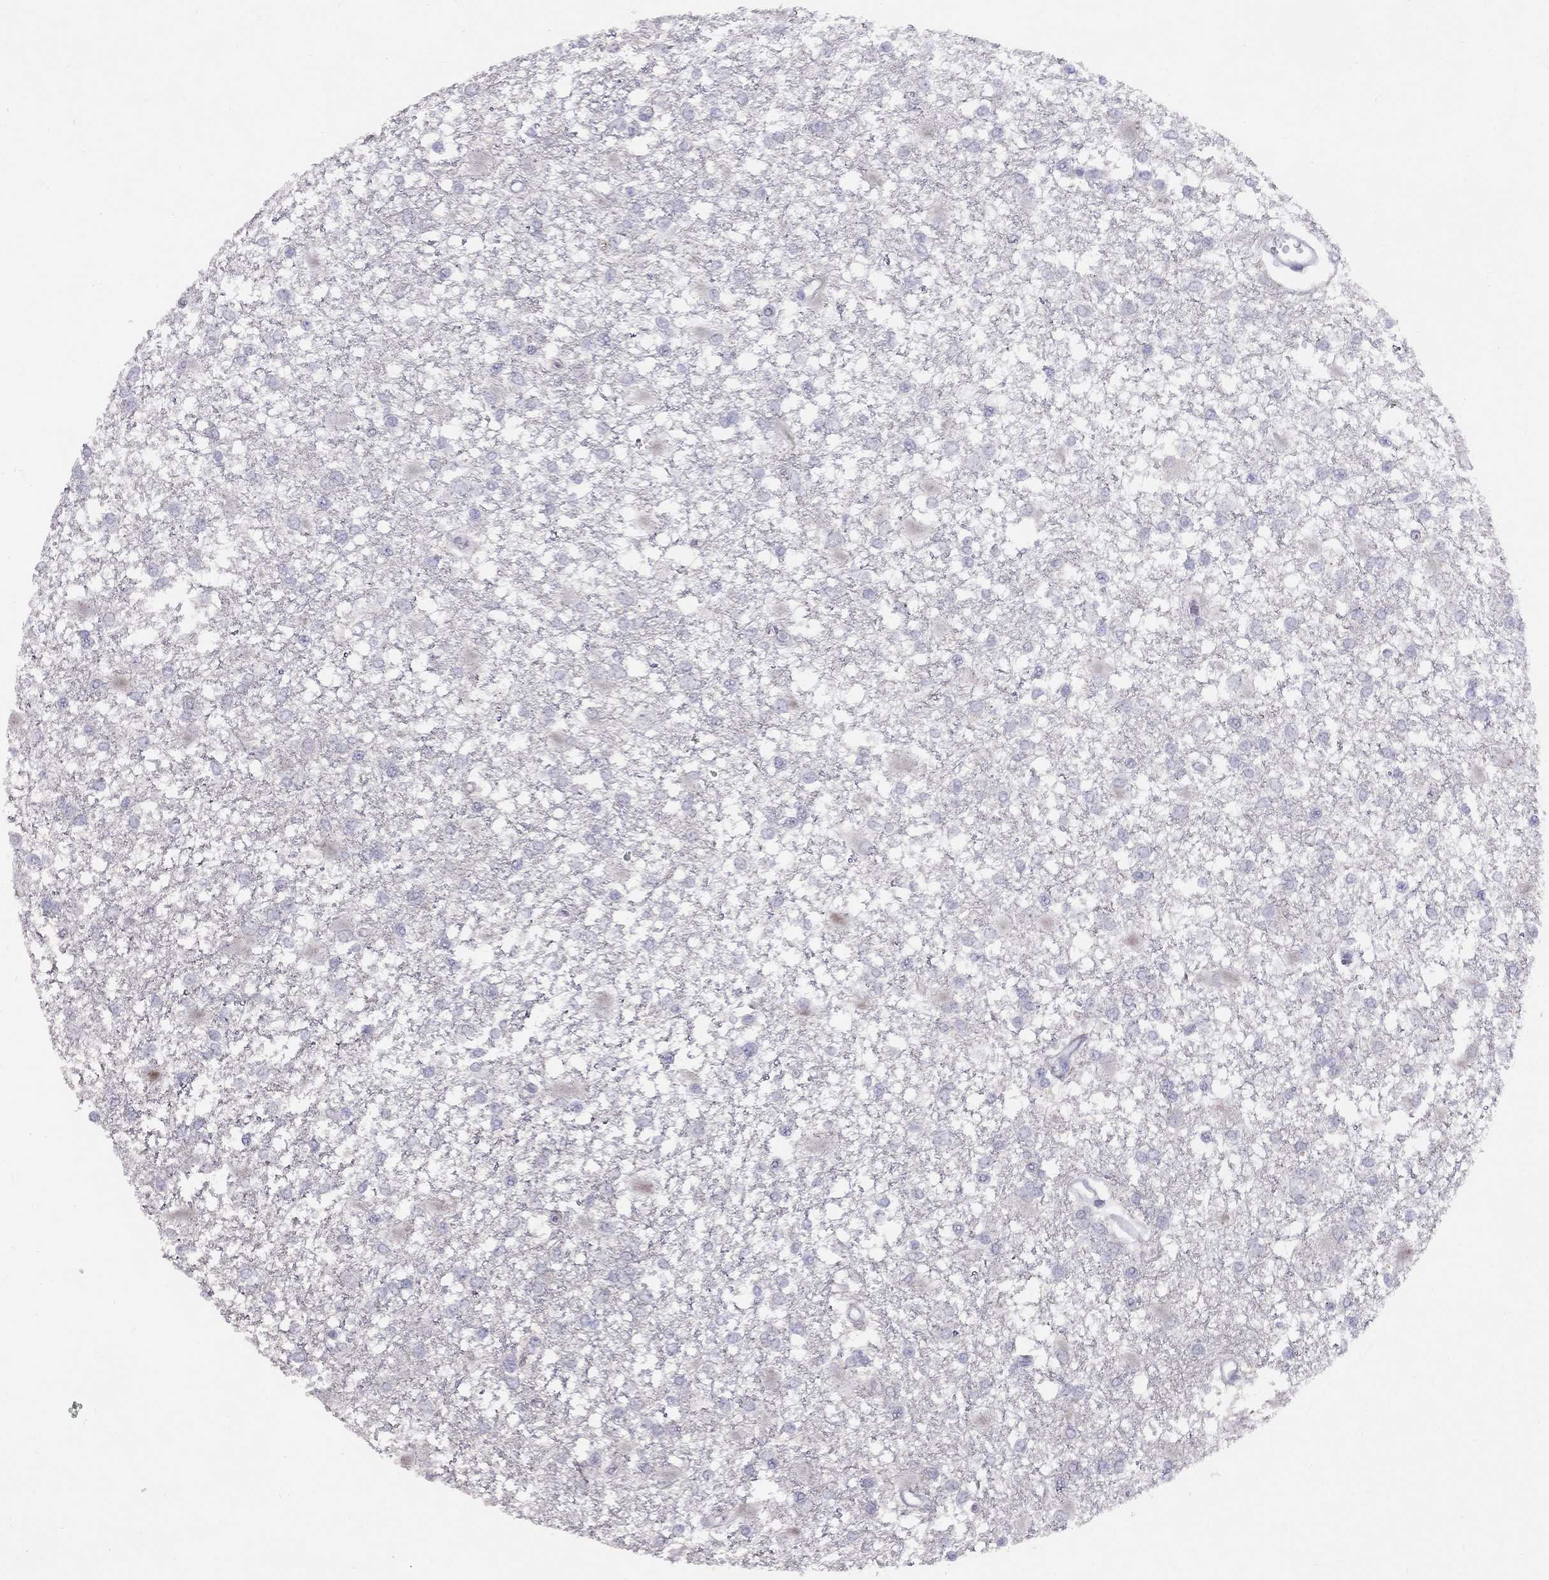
{"staining": {"intensity": "negative", "quantity": "none", "location": "none"}, "tissue": "glioma", "cell_type": "Tumor cells", "image_type": "cancer", "snomed": [{"axis": "morphology", "description": "Glioma, malignant, High grade"}, {"axis": "topography", "description": "Cerebral cortex"}], "caption": "There is no significant positivity in tumor cells of malignant high-grade glioma.", "gene": "MAGEB4", "patient": {"sex": "male", "age": 79}}